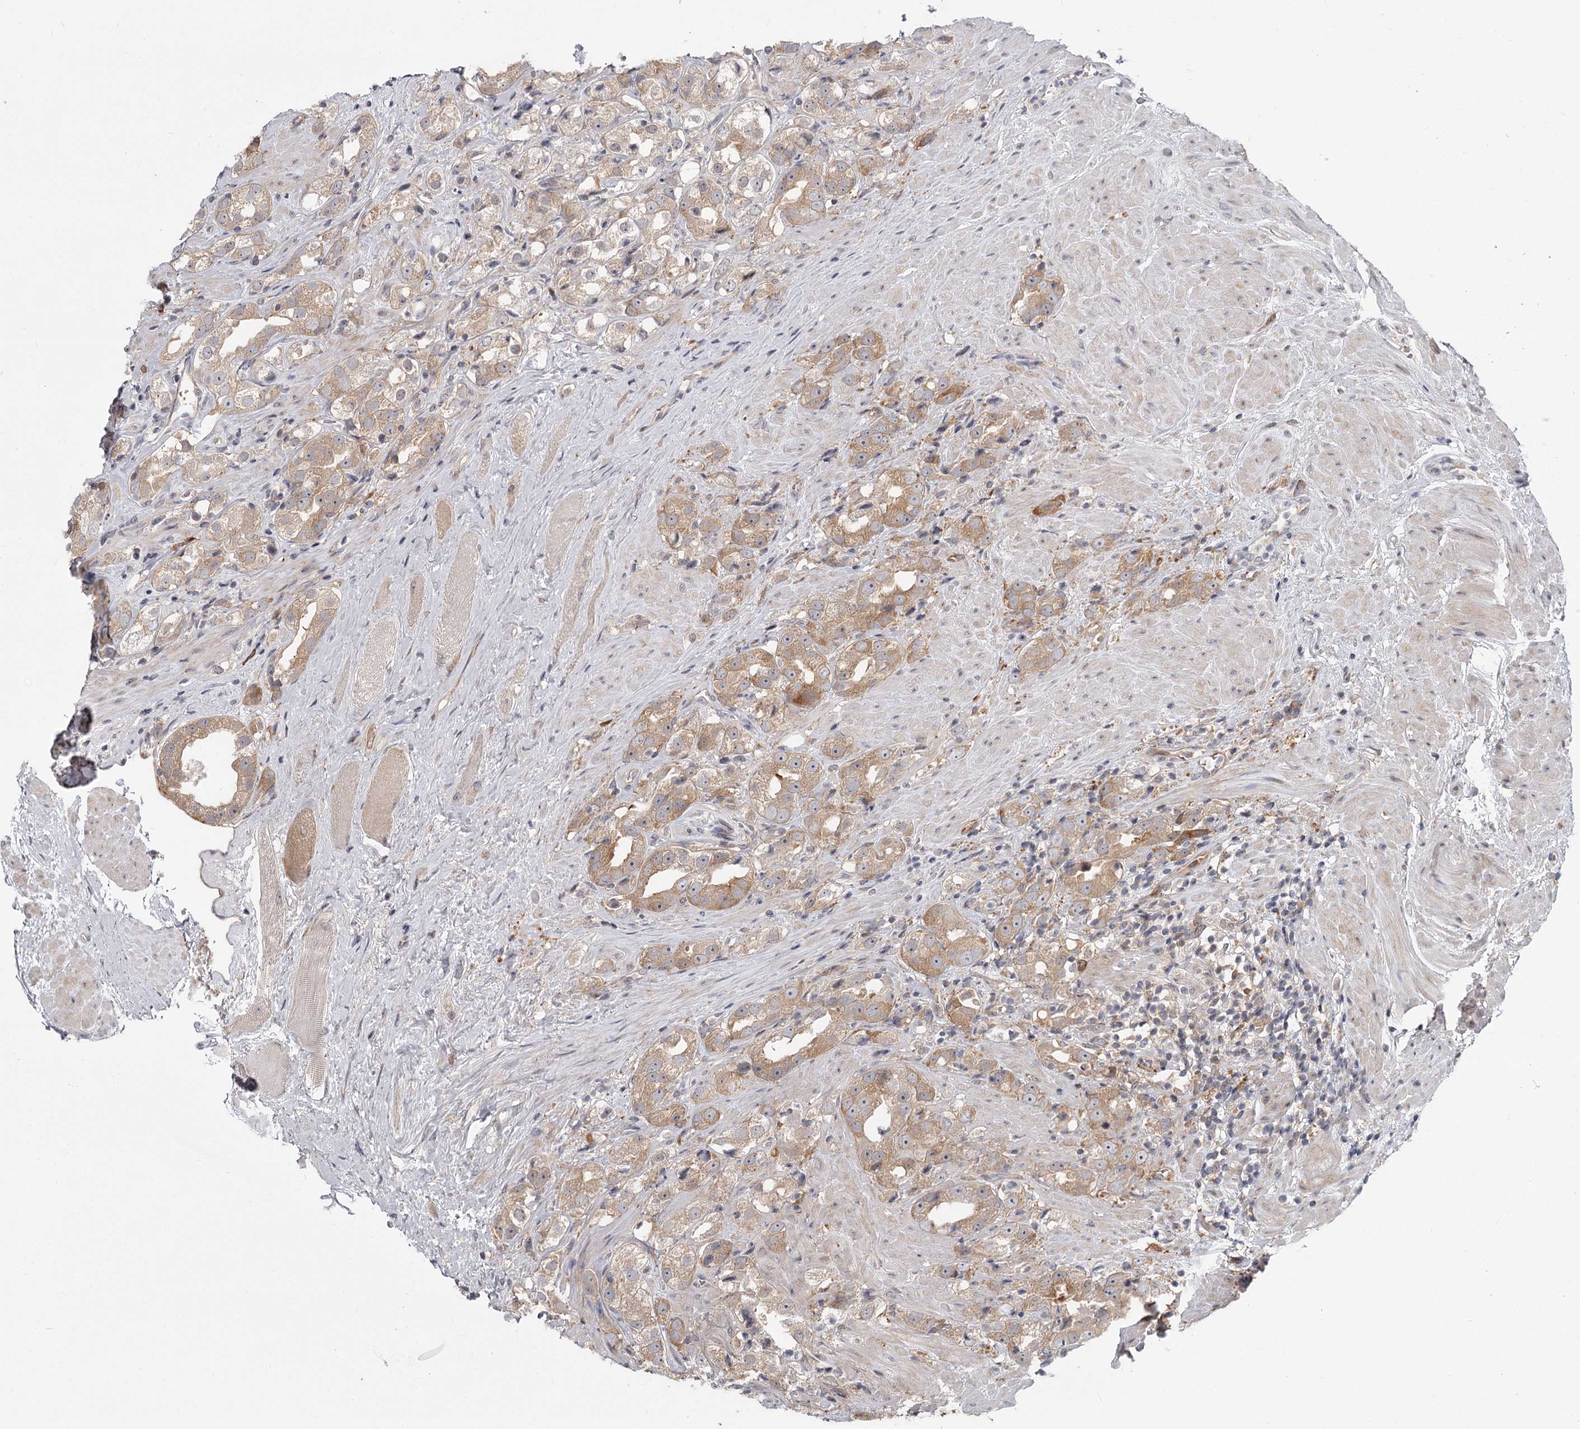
{"staining": {"intensity": "weak", "quantity": "25%-75%", "location": "cytoplasmic/membranous"}, "tissue": "prostate cancer", "cell_type": "Tumor cells", "image_type": "cancer", "snomed": [{"axis": "morphology", "description": "Adenocarcinoma, NOS"}, {"axis": "topography", "description": "Prostate"}], "caption": "The image demonstrates staining of prostate cancer, revealing weak cytoplasmic/membranous protein staining (brown color) within tumor cells.", "gene": "CCNG2", "patient": {"sex": "male", "age": 79}}